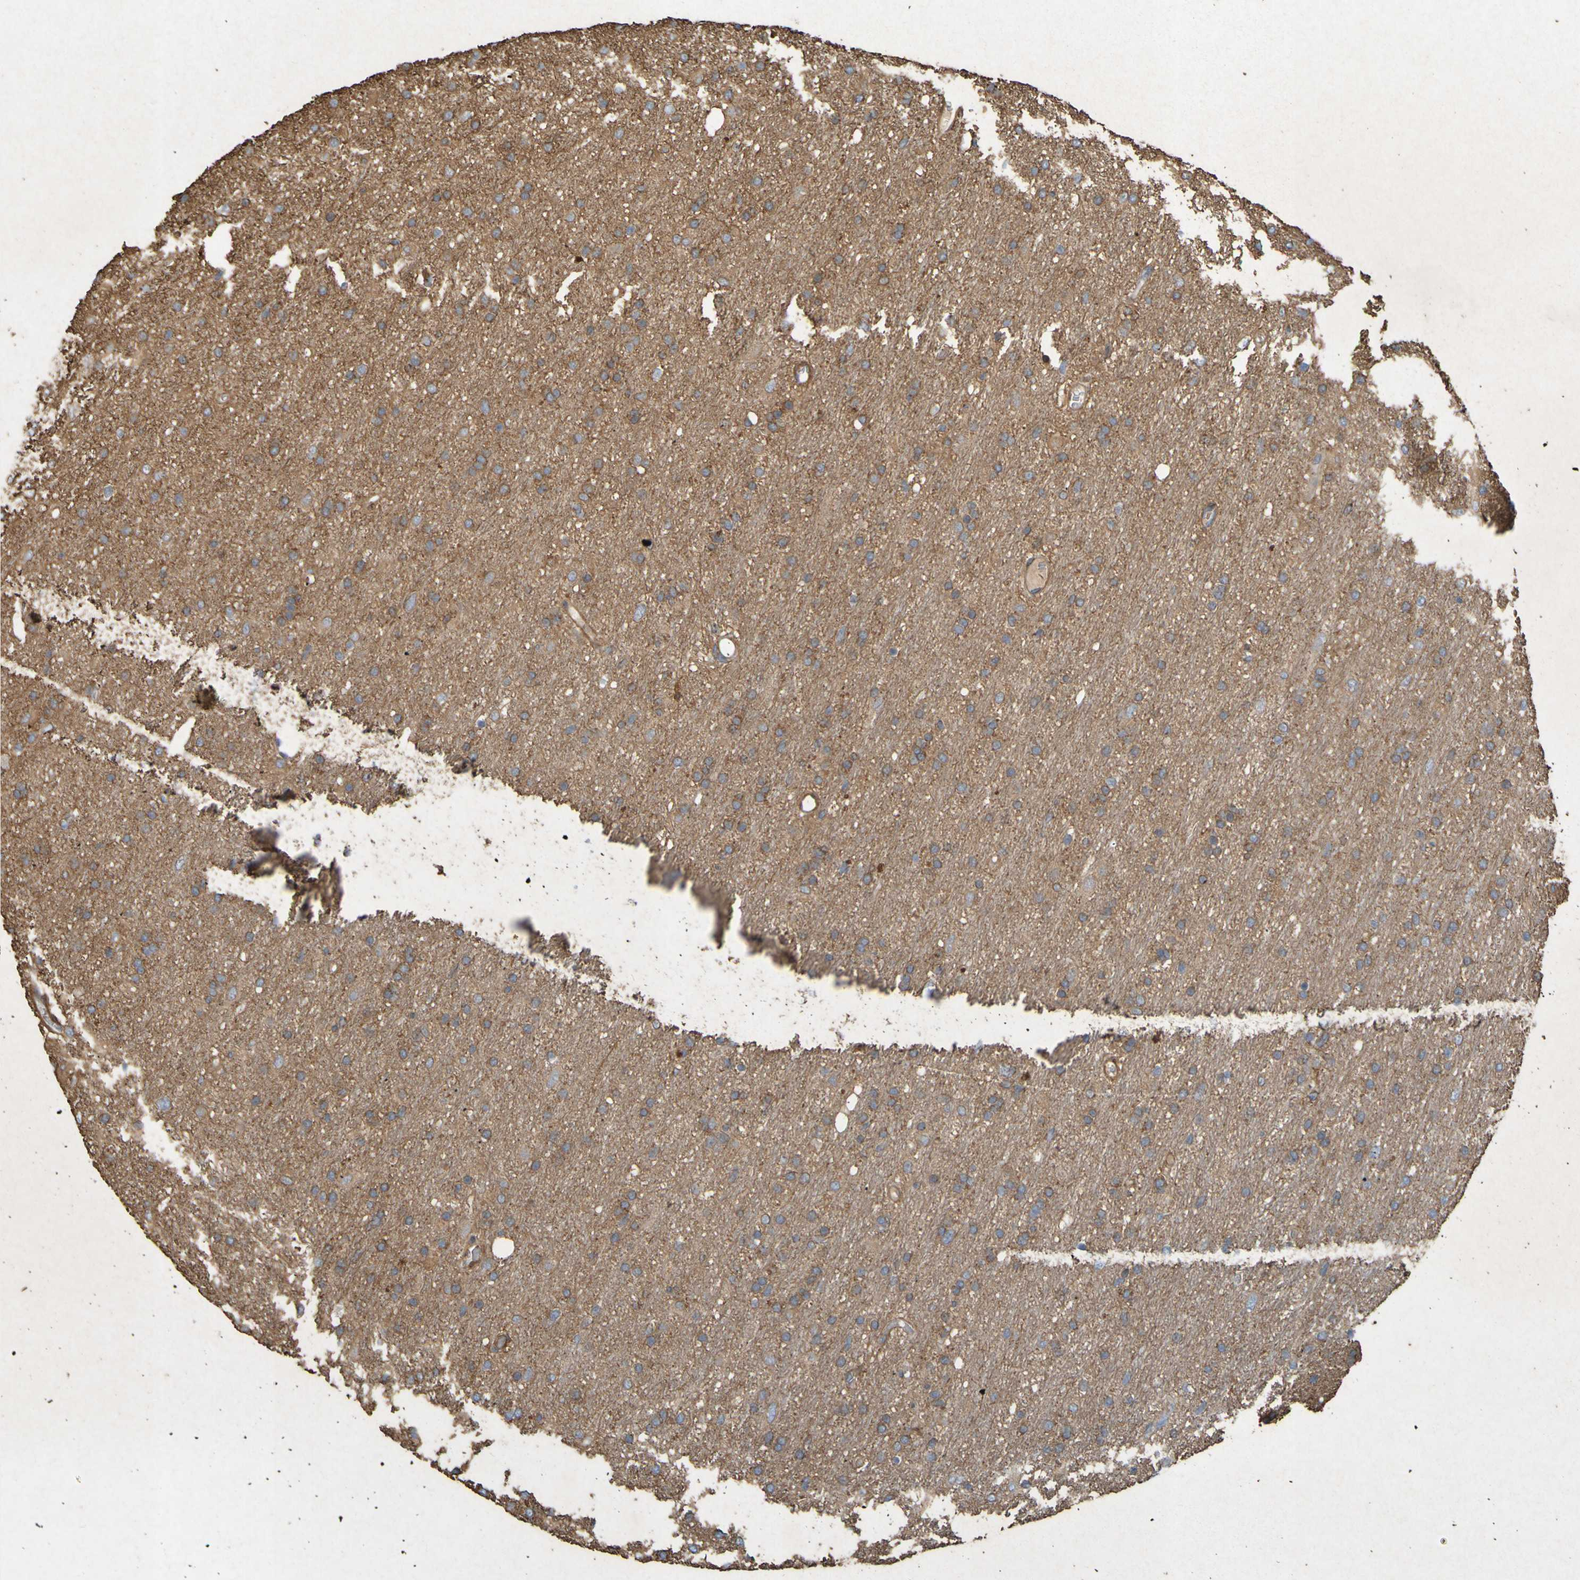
{"staining": {"intensity": "negative", "quantity": "none", "location": "none"}, "tissue": "glioma", "cell_type": "Tumor cells", "image_type": "cancer", "snomed": [{"axis": "morphology", "description": "Glioma, malignant, Low grade"}, {"axis": "topography", "description": "Brain"}], "caption": "Immunohistochemical staining of human glioma exhibits no significant expression in tumor cells. (Immunohistochemistry (ihc), brightfield microscopy, high magnification).", "gene": "GUCY1A1", "patient": {"sex": "male", "age": 77}}